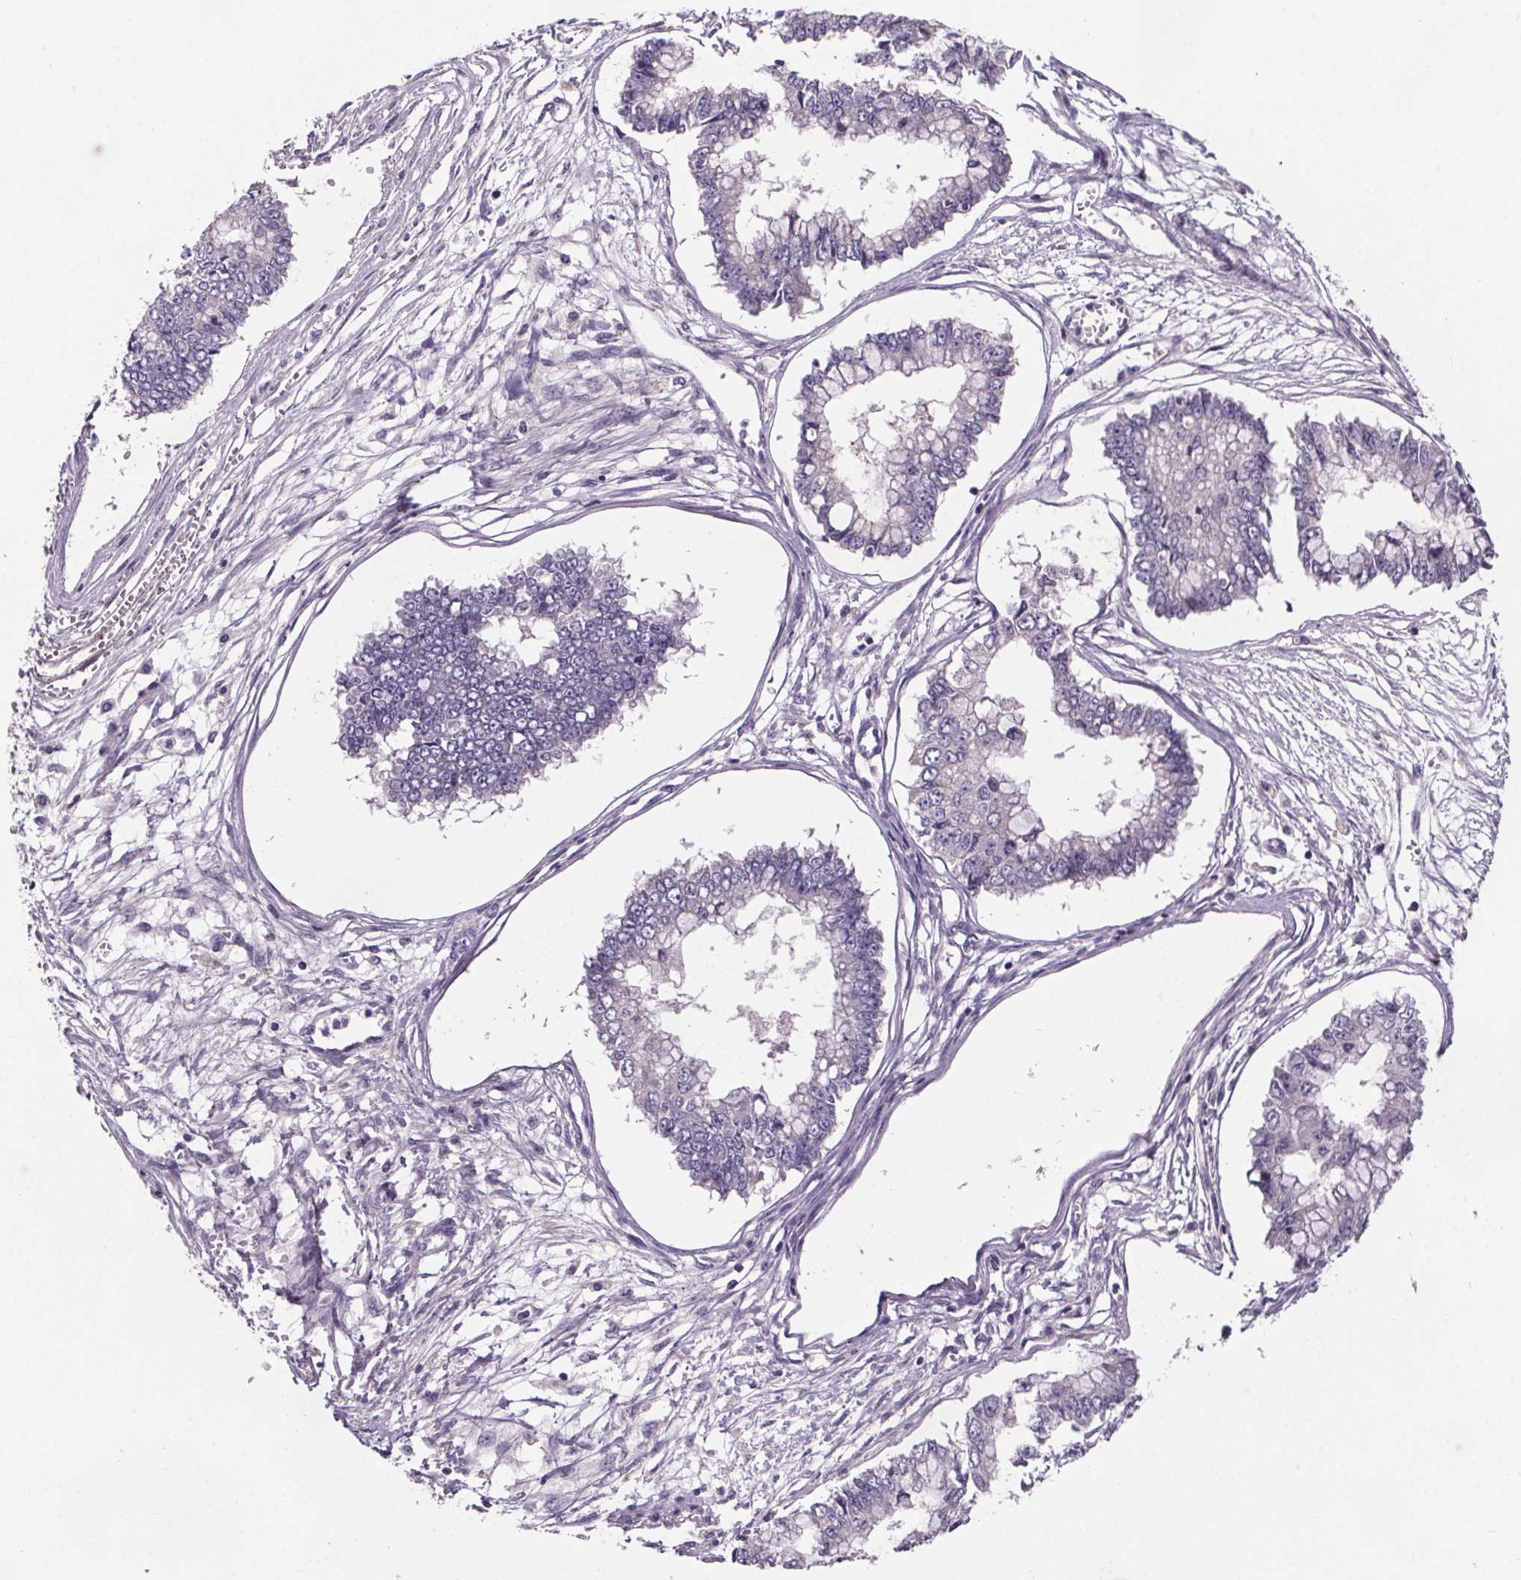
{"staining": {"intensity": "negative", "quantity": "none", "location": "none"}, "tissue": "ovarian cancer", "cell_type": "Tumor cells", "image_type": "cancer", "snomed": [{"axis": "morphology", "description": "Cystadenocarcinoma, mucinous, NOS"}, {"axis": "topography", "description": "Ovary"}], "caption": "A high-resolution image shows IHC staining of mucinous cystadenocarcinoma (ovarian), which shows no significant expression in tumor cells.", "gene": "CUBN", "patient": {"sex": "female", "age": 72}}